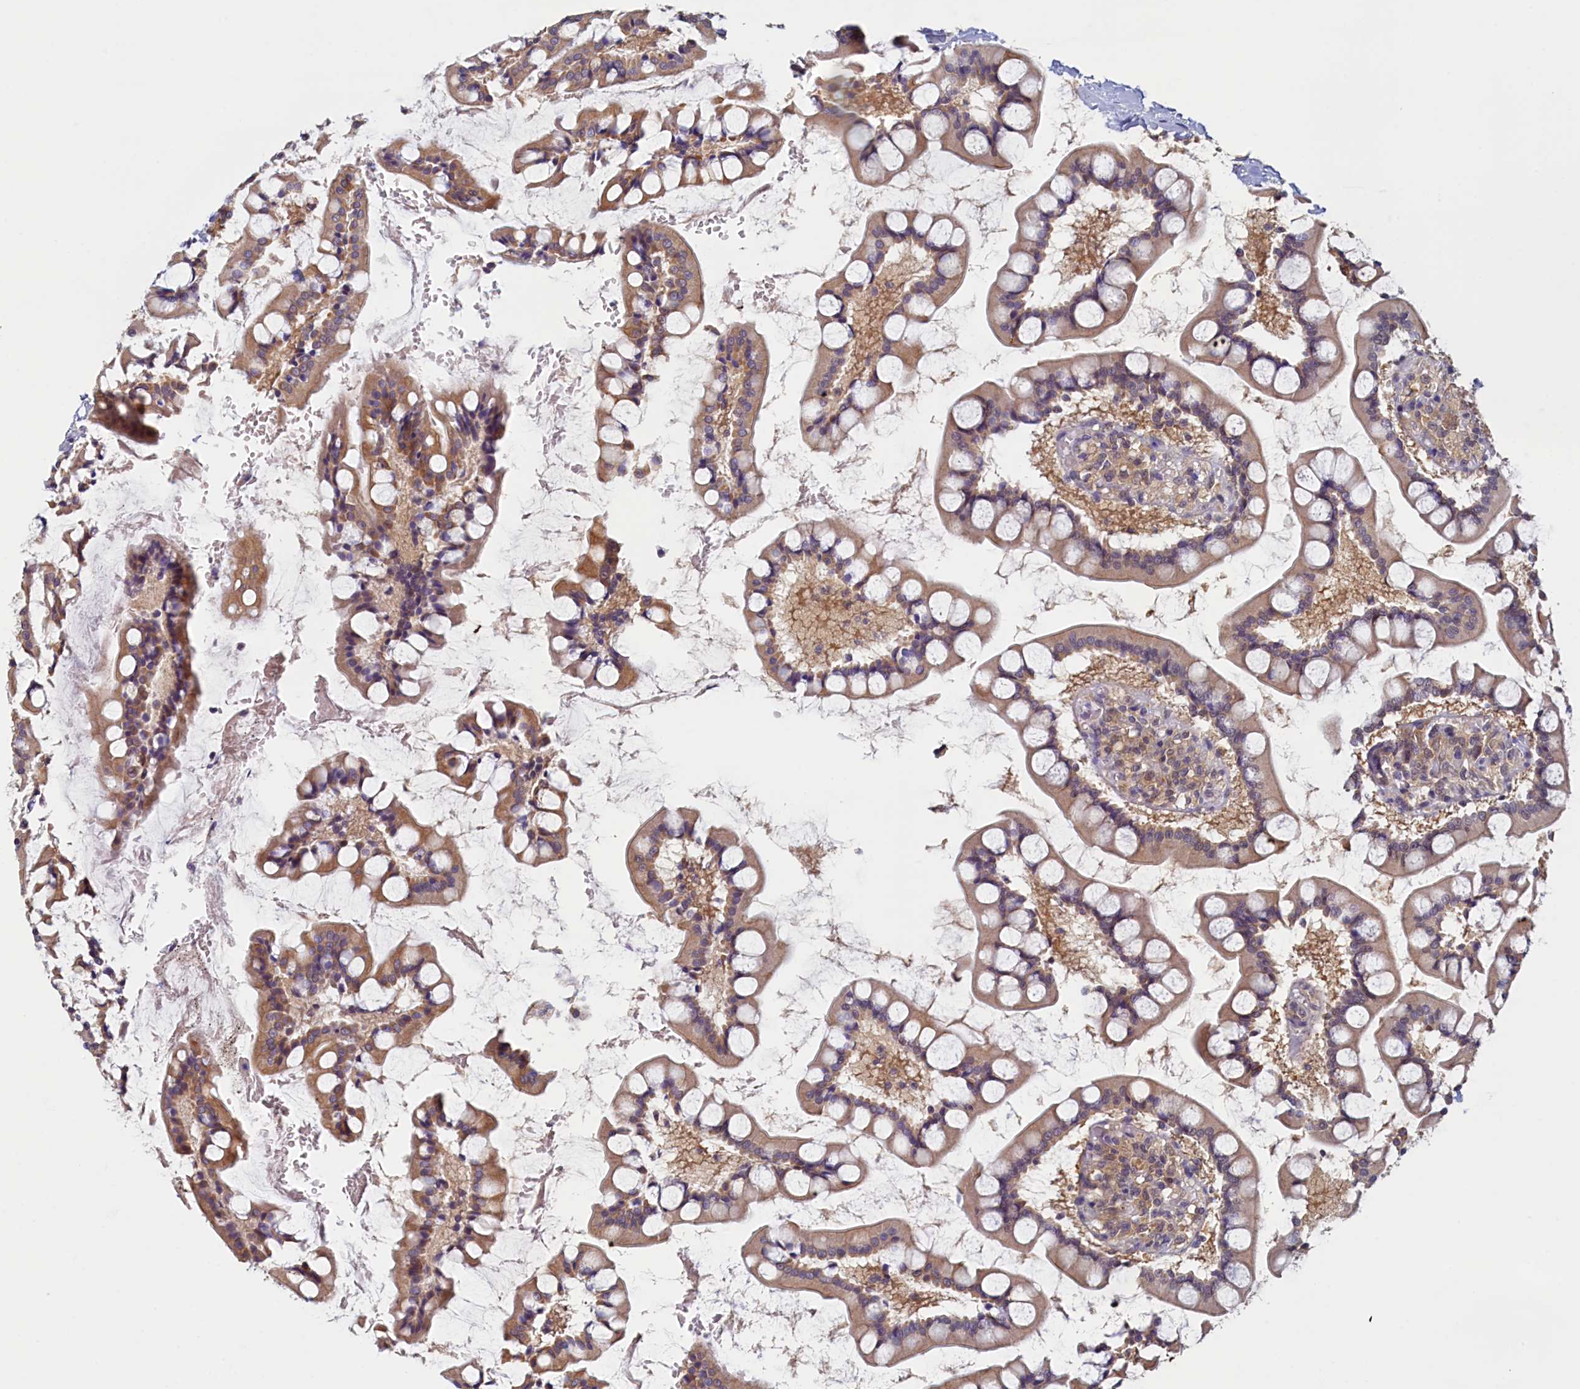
{"staining": {"intensity": "moderate", "quantity": ">75%", "location": "cytoplasmic/membranous"}, "tissue": "small intestine", "cell_type": "Glandular cells", "image_type": "normal", "snomed": [{"axis": "morphology", "description": "Normal tissue, NOS"}, {"axis": "topography", "description": "Small intestine"}], "caption": "This is an image of immunohistochemistry staining of normal small intestine, which shows moderate positivity in the cytoplasmic/membranous of glandular cells.", "gene": "PAAF1", "patient": {"sex": "male", "age": 52}}